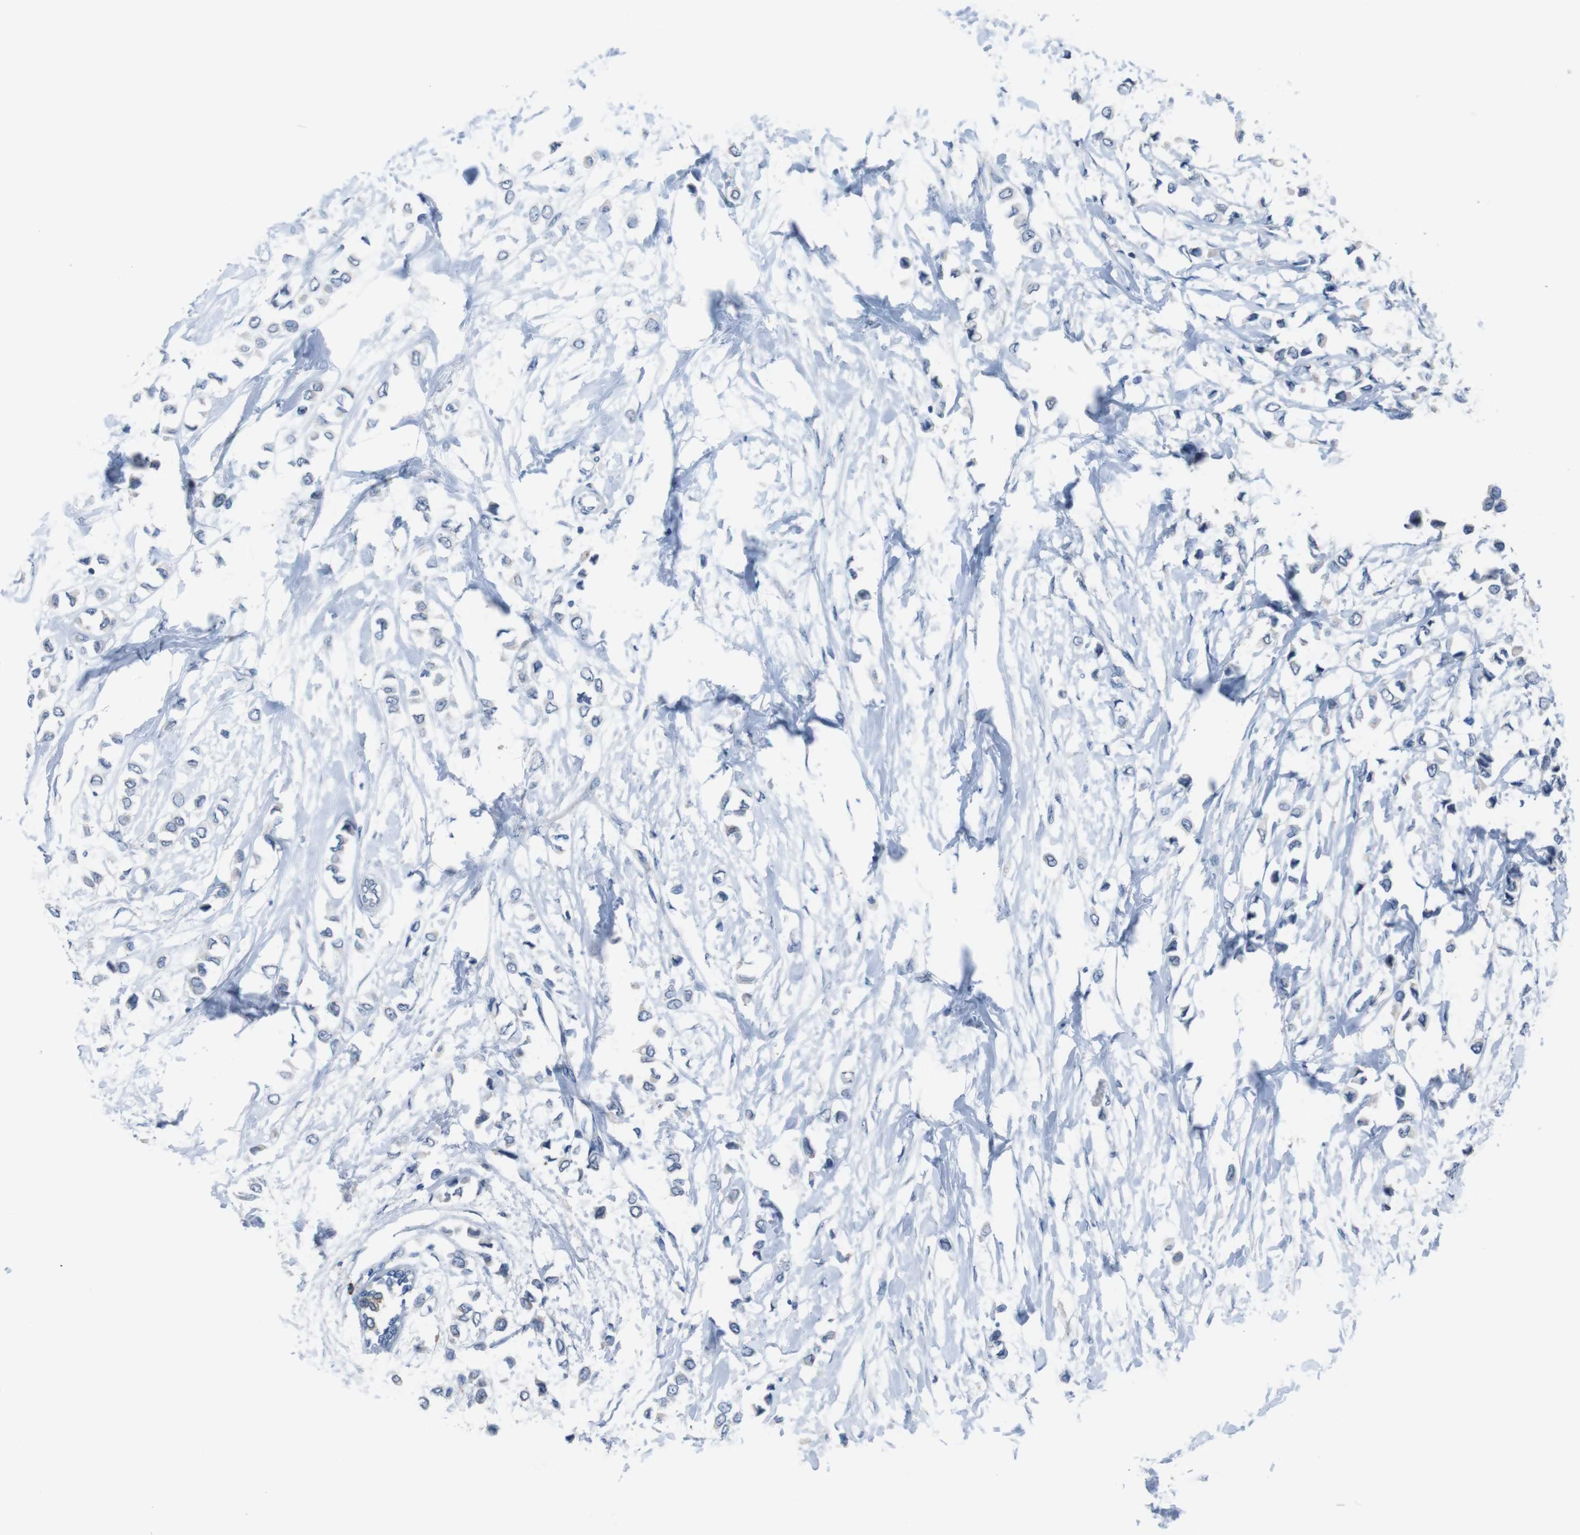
{"staining": {"intensity": "negative", "quantity": "none", "location": "none"}, "tissue": "breast cancer", "cell_type": "Tumor cells", "image_type": "cancer", "snomed": [{"axis": "morphology", "description": "Lobular carcinoma"}, {"axis": "topography", "description": "Breast"}], "caption": "Immunohistochemical staining of human breast lobular carcinoma shows no significant staining in tumor cells. (Stains: DAB (3,3'-diaminobenzidine) IHC with hematoxylin counter stain, Microscopy: brightfield microscopy at high magnification).", "gene": "CDH22", "patient": {"sex": "female", "age": 51}}